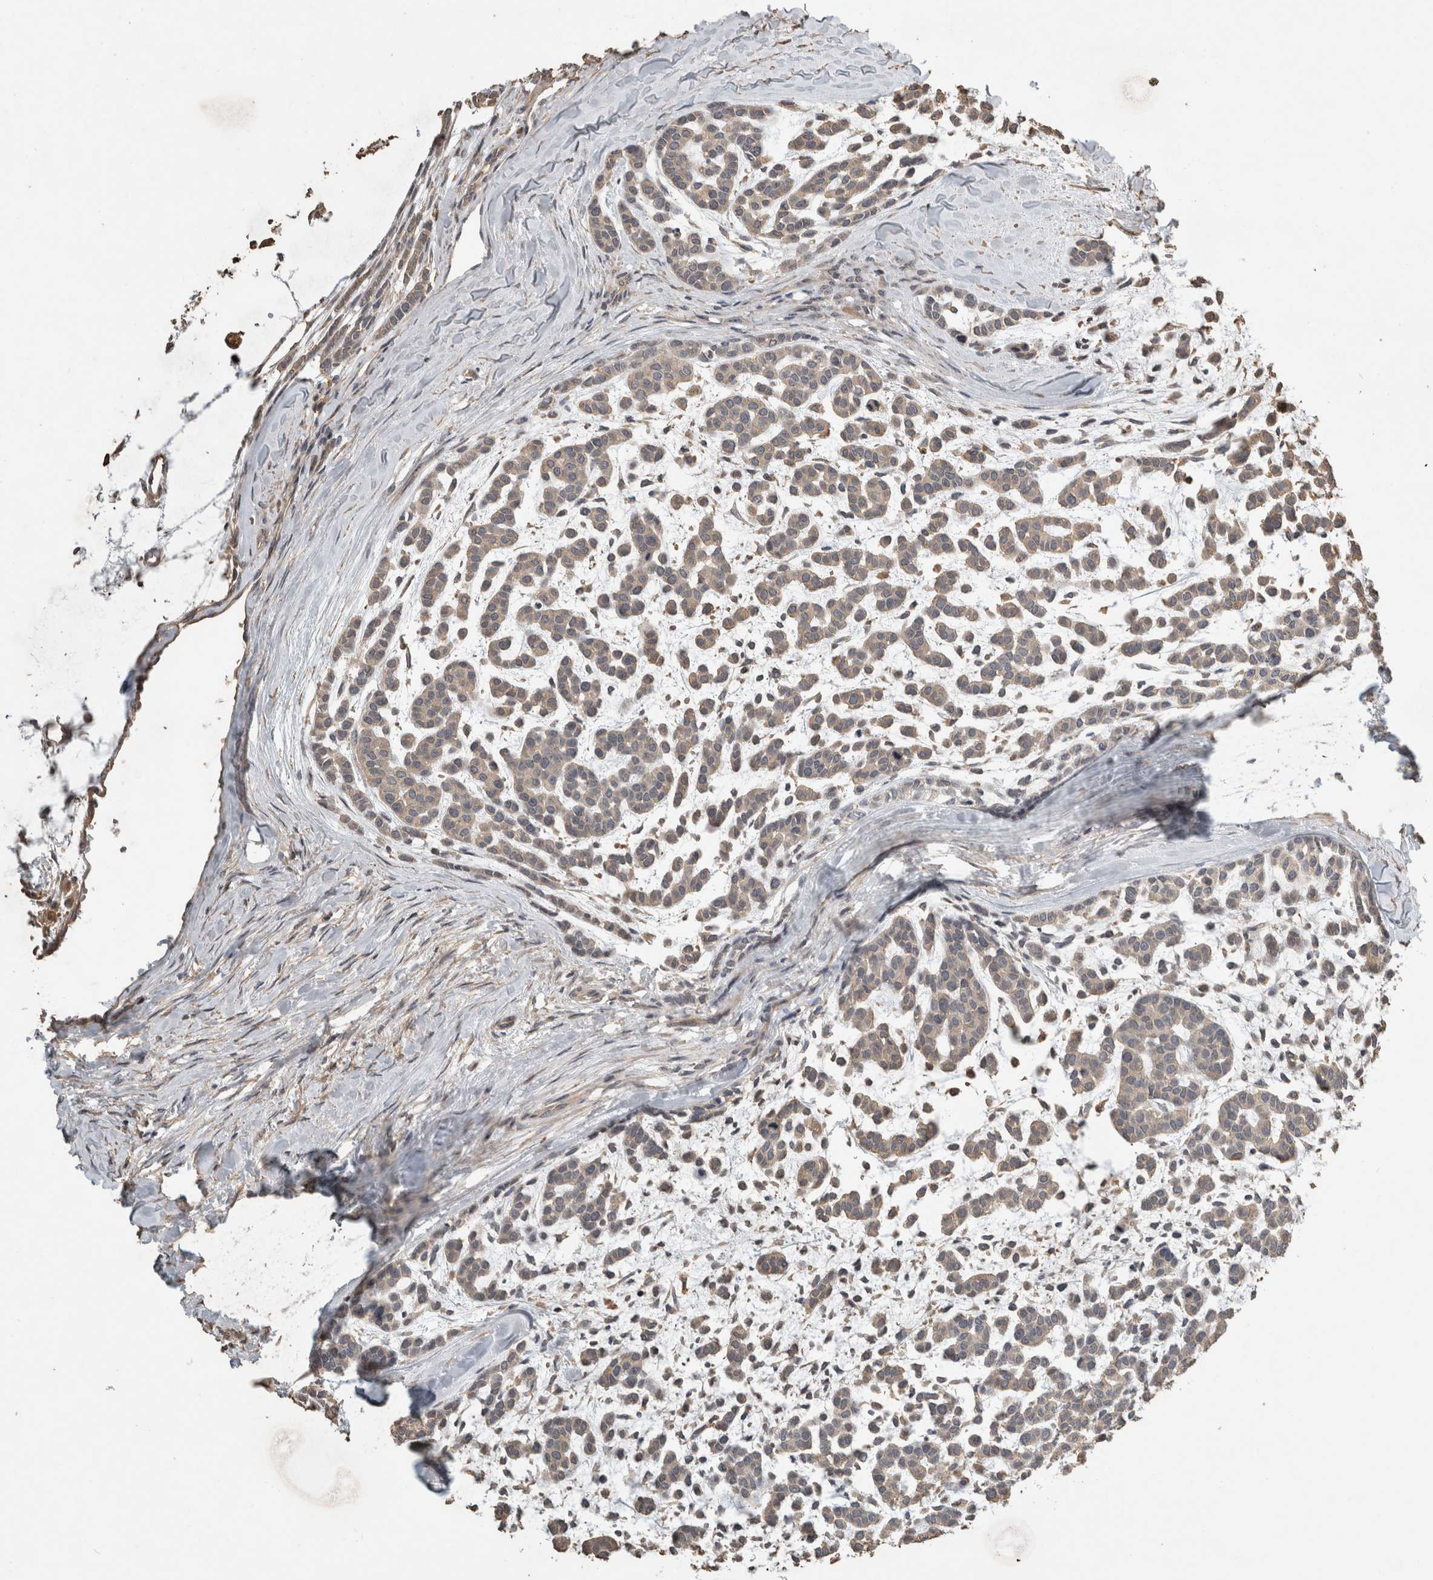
{"staining": {"intensity": "weak", "quantity": ">75%", "location": "cytoplasmic/membranous"}, "tissue": "head and neck cancer", "cell_type": "Tumor cells", "image_type": "cancer", "snomed": [{"axis": "morphology", "description": "Adenocarcinoma, NOS"}, {"axis": "morphology", "description": "Adenoma, NOS"}, {"axis": "topography", "description": "Head-Neck"}], "caption": "Immunohistochemical staining of human head and neck adenoma exhibits low levels of weak cytoplasmic/membranous expression in about >75% of tumor cells.", "gene": "RHPN1", "patient": {"sex": "female", "age": 55}}